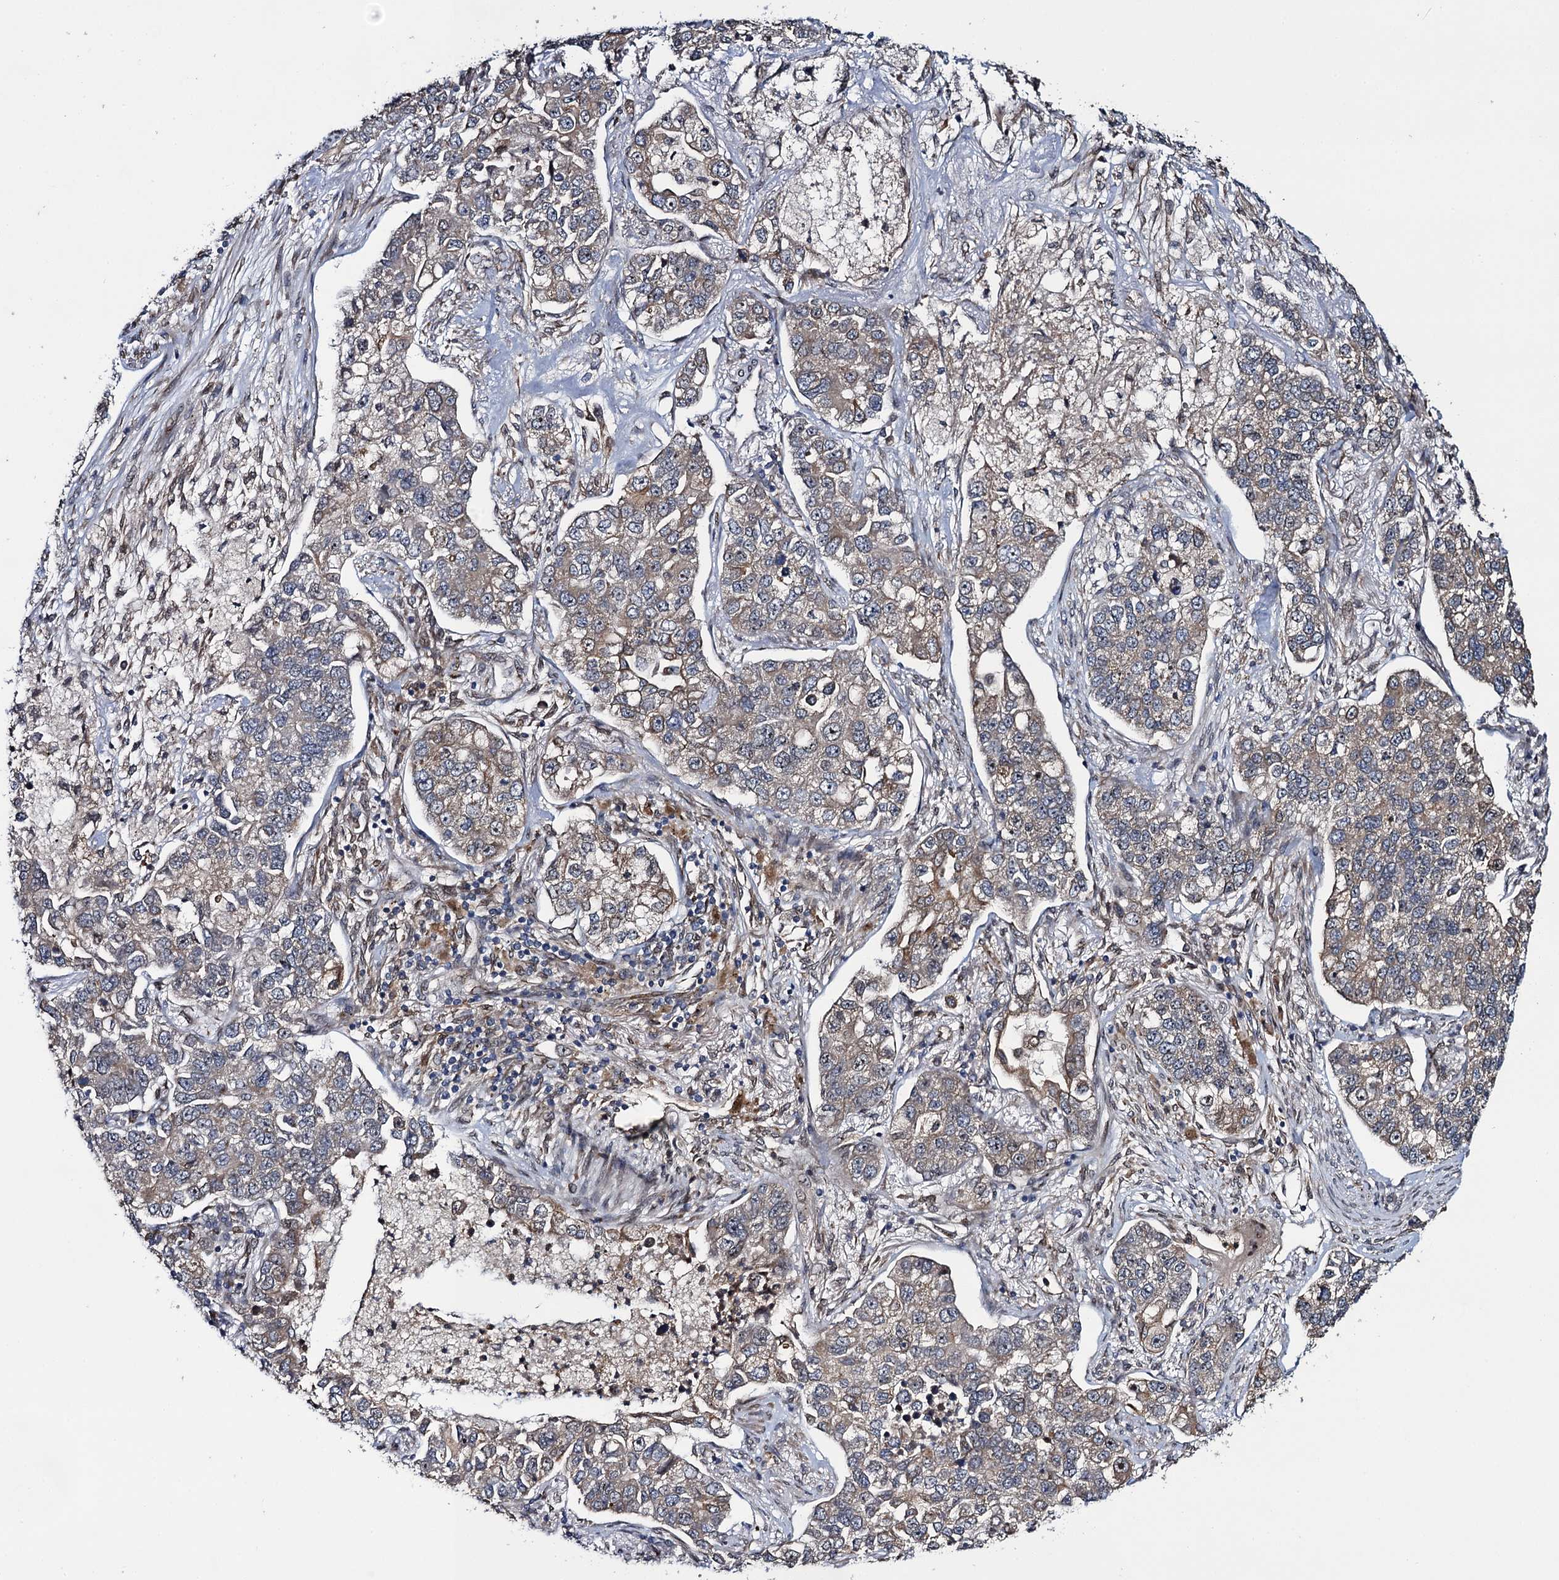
{"staining": {"intensity": "weak", "quantity": "25%-75%", "location": "cytoplasmic/membranous"}, "tissue": "lung cancer", "cell_type": "Tumor cells", "image_type": "cancer", "snomed": [{"axis": "morphology", "description": "Adenocarcinoma, NOS"}, {"axis": "topography", "description": "Lung"}], "caption": "Human lung cancer stained for a protein (brown) exhibits weak cytoplasmic/membranous positive staining in approximately 25%-75% of tumor cells.", "gene": "EVX2", "patient": {"sex": "male", "age": 49}}